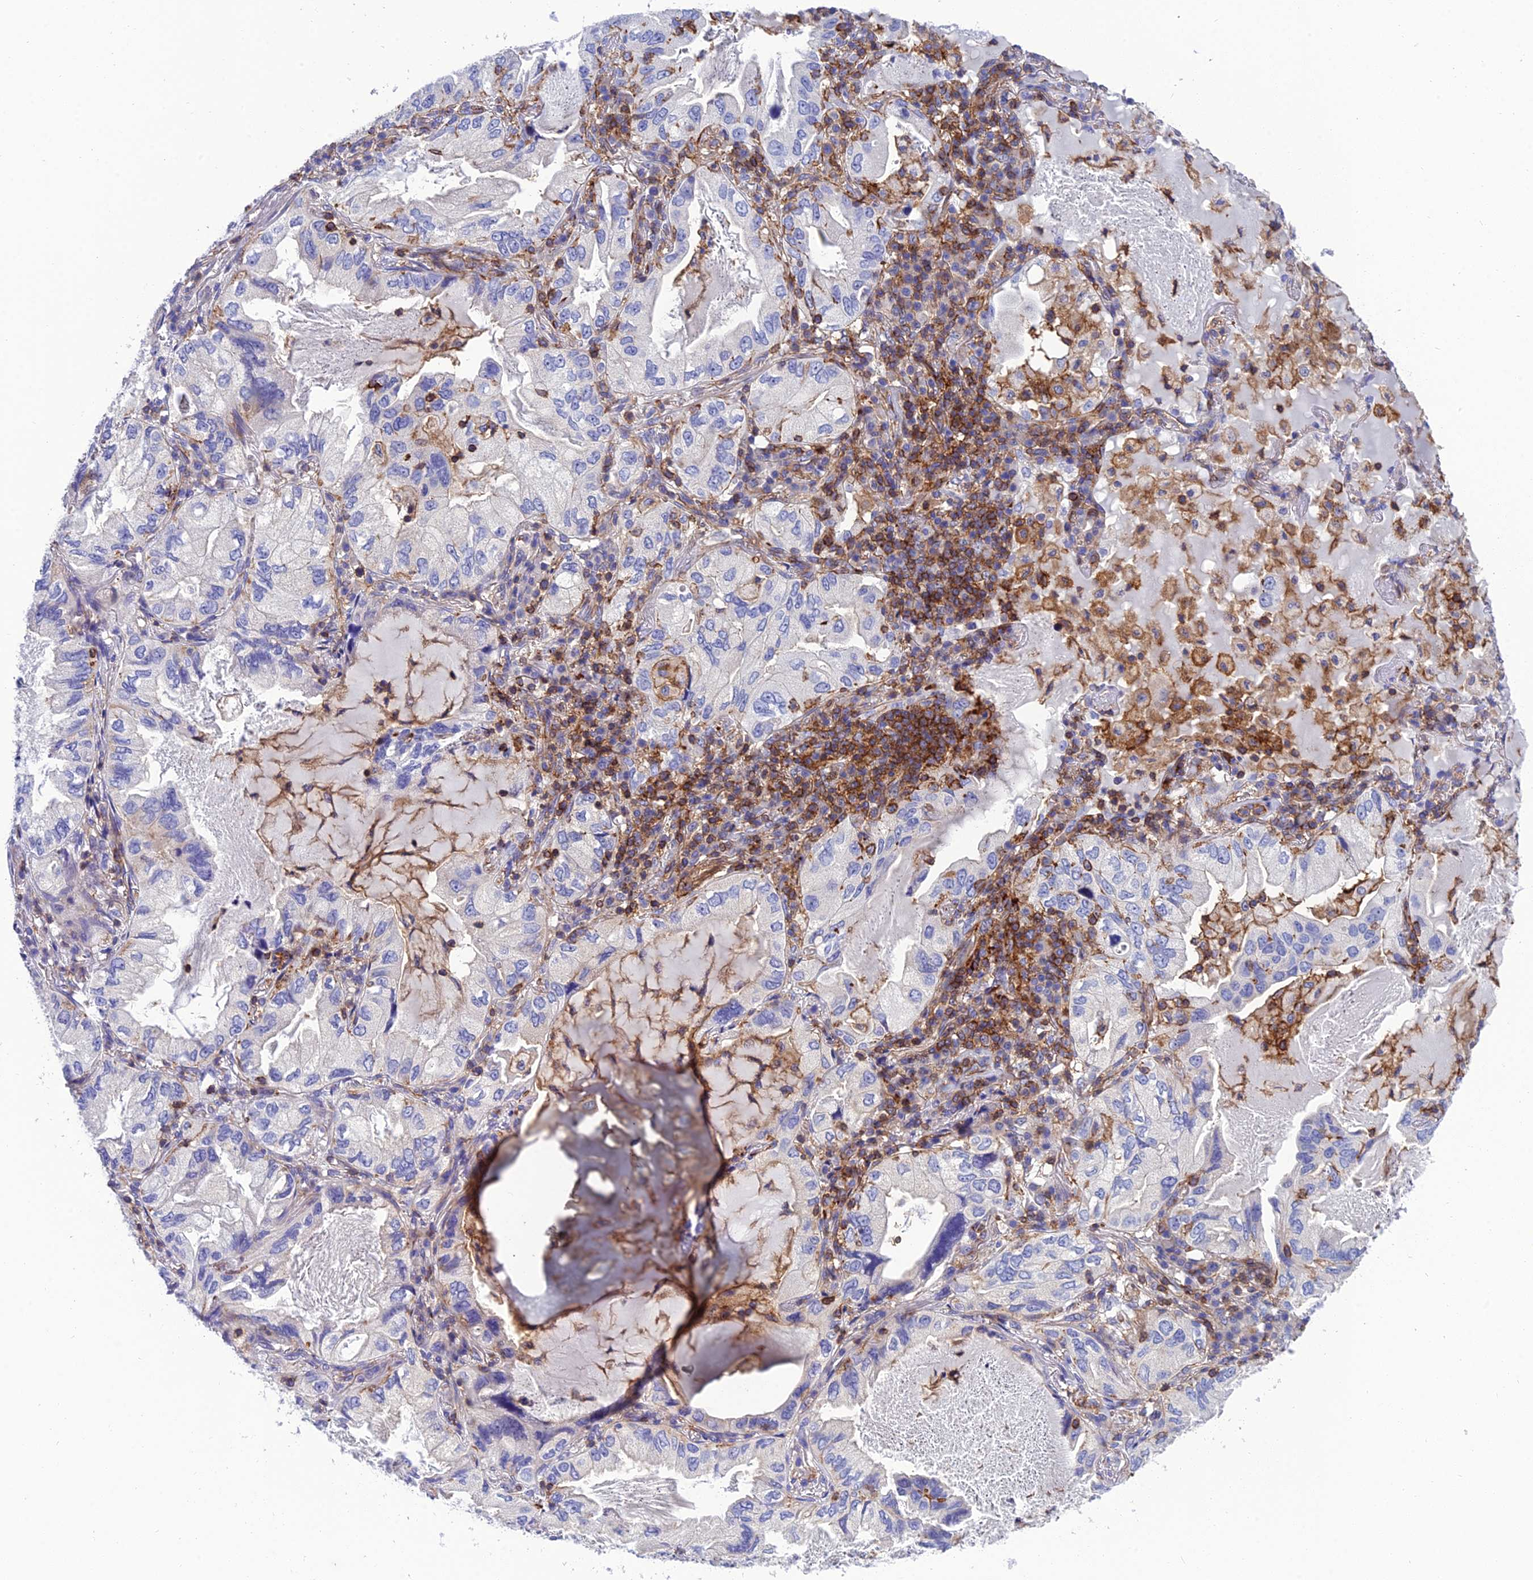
{"staining": {"intensity": "negative", "quantity": "none", "location": "none"}, "tissue": "lung cancer", "cell_type": "Tumor cells", "image_type": "cancer", "snomed": [{"axis": "morphology", "description": "Adenocarcinoma, NOS"}, {"axis": "topography", "description": "Lung"}], "caption": "Lung adenocarcinoma stained for a protein using immunohistochemistry displays no positivity tumor cells.", "gene": "PPP1R18", "patient": {"sex": "female", "age": 69}}